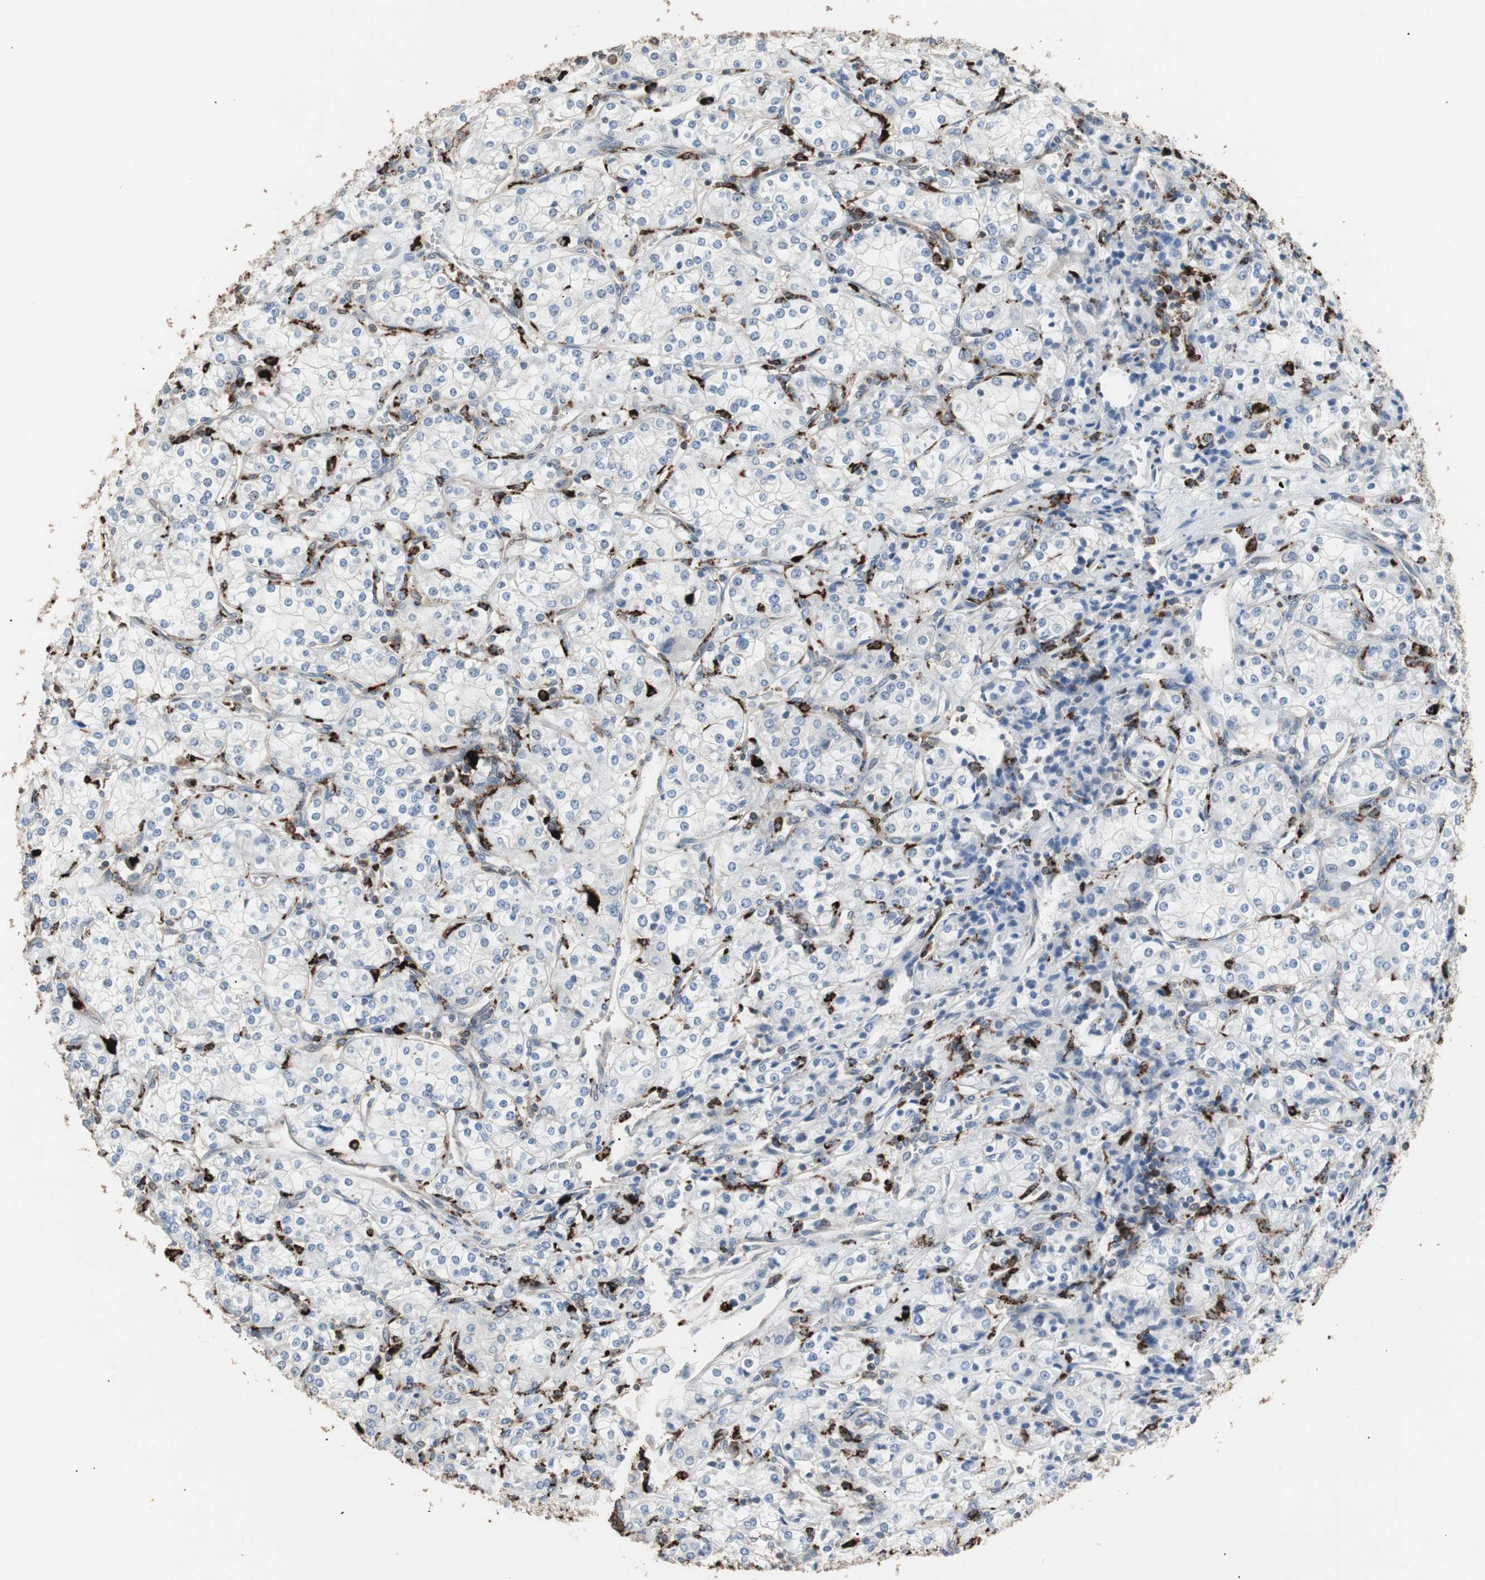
{"staining": {"intensity": "negative", "quantity": "none", "location": "none"}, "tissue": "renal cancer", "cell_type": "Tumor cells", "image_type": "cancer", "snomed": [{"axis": "morphology", "description": "Adenocarcinoma, NOS"}, {"axis": "topography", "description": "Kidney"}], "caption": "DAB (3,3'-diaminobenzidine) immunohistochemical staining of renal cancer (adenocarcinoma) reveals no significant positivity in tumor cells.", "gene": "CCT3", "patient": {"sex": "male", "age": 77}}